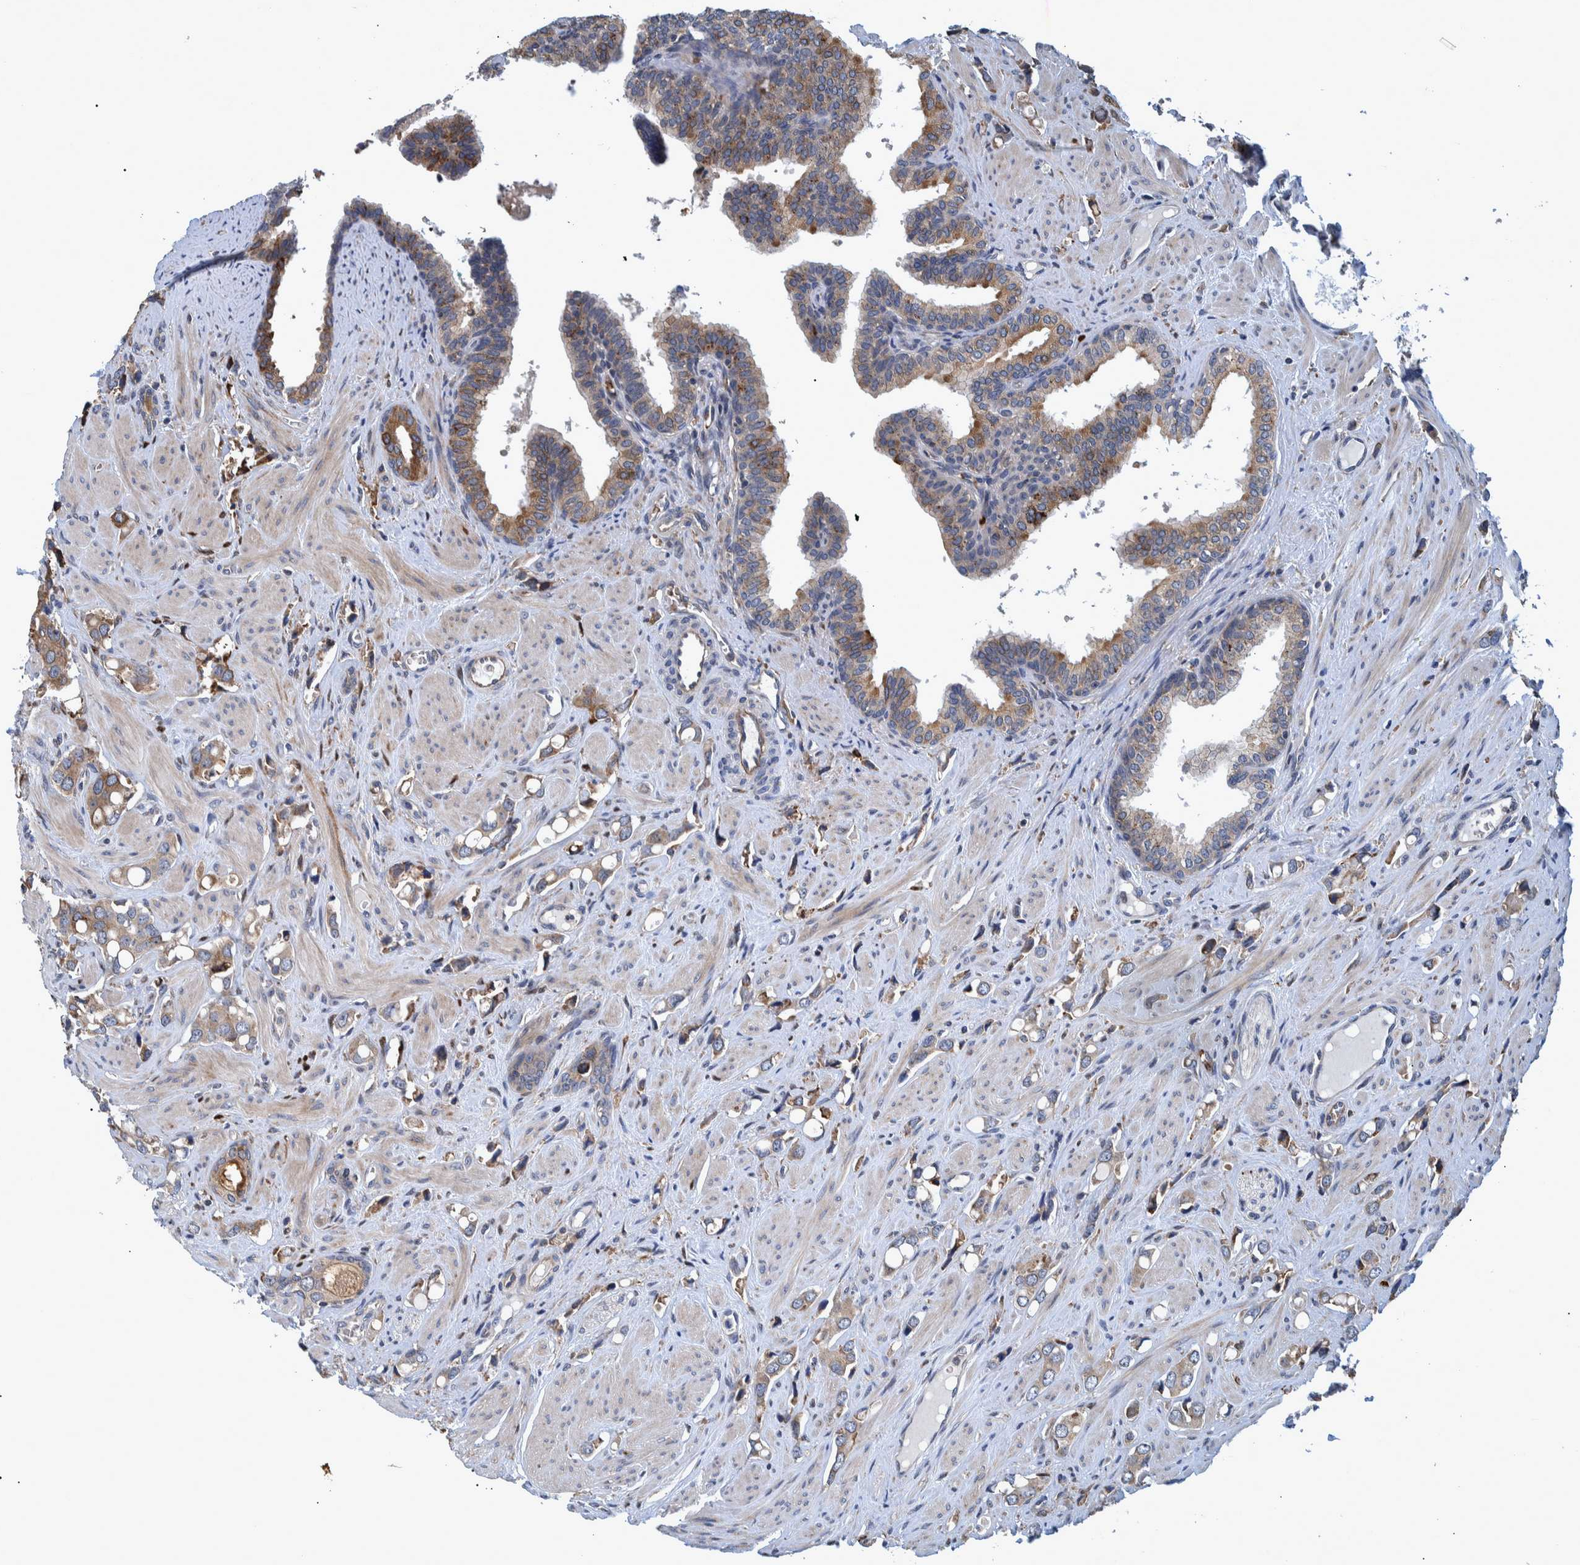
{"staining": {"intensity": "weak", "quantity": ">75%", "location": "cytoplasmic/membranous"}, "tissue": "prostate cancer", "cell_type": "Tumor cells", "image_type": "cancer", "snomed": [{"axis": "morphology", "description": "Adenocarcinoma, High grade"}, {"axis": "topography", "description": "Prostate"}], "caption": "Prostate cancer stained for a protein (brown) demonstrates weak cytoplasmic/membranous positive staining in about >75% of tumor cells.", "gene": "SPAG5", "patient": {"sex": "male", "age": 52}}